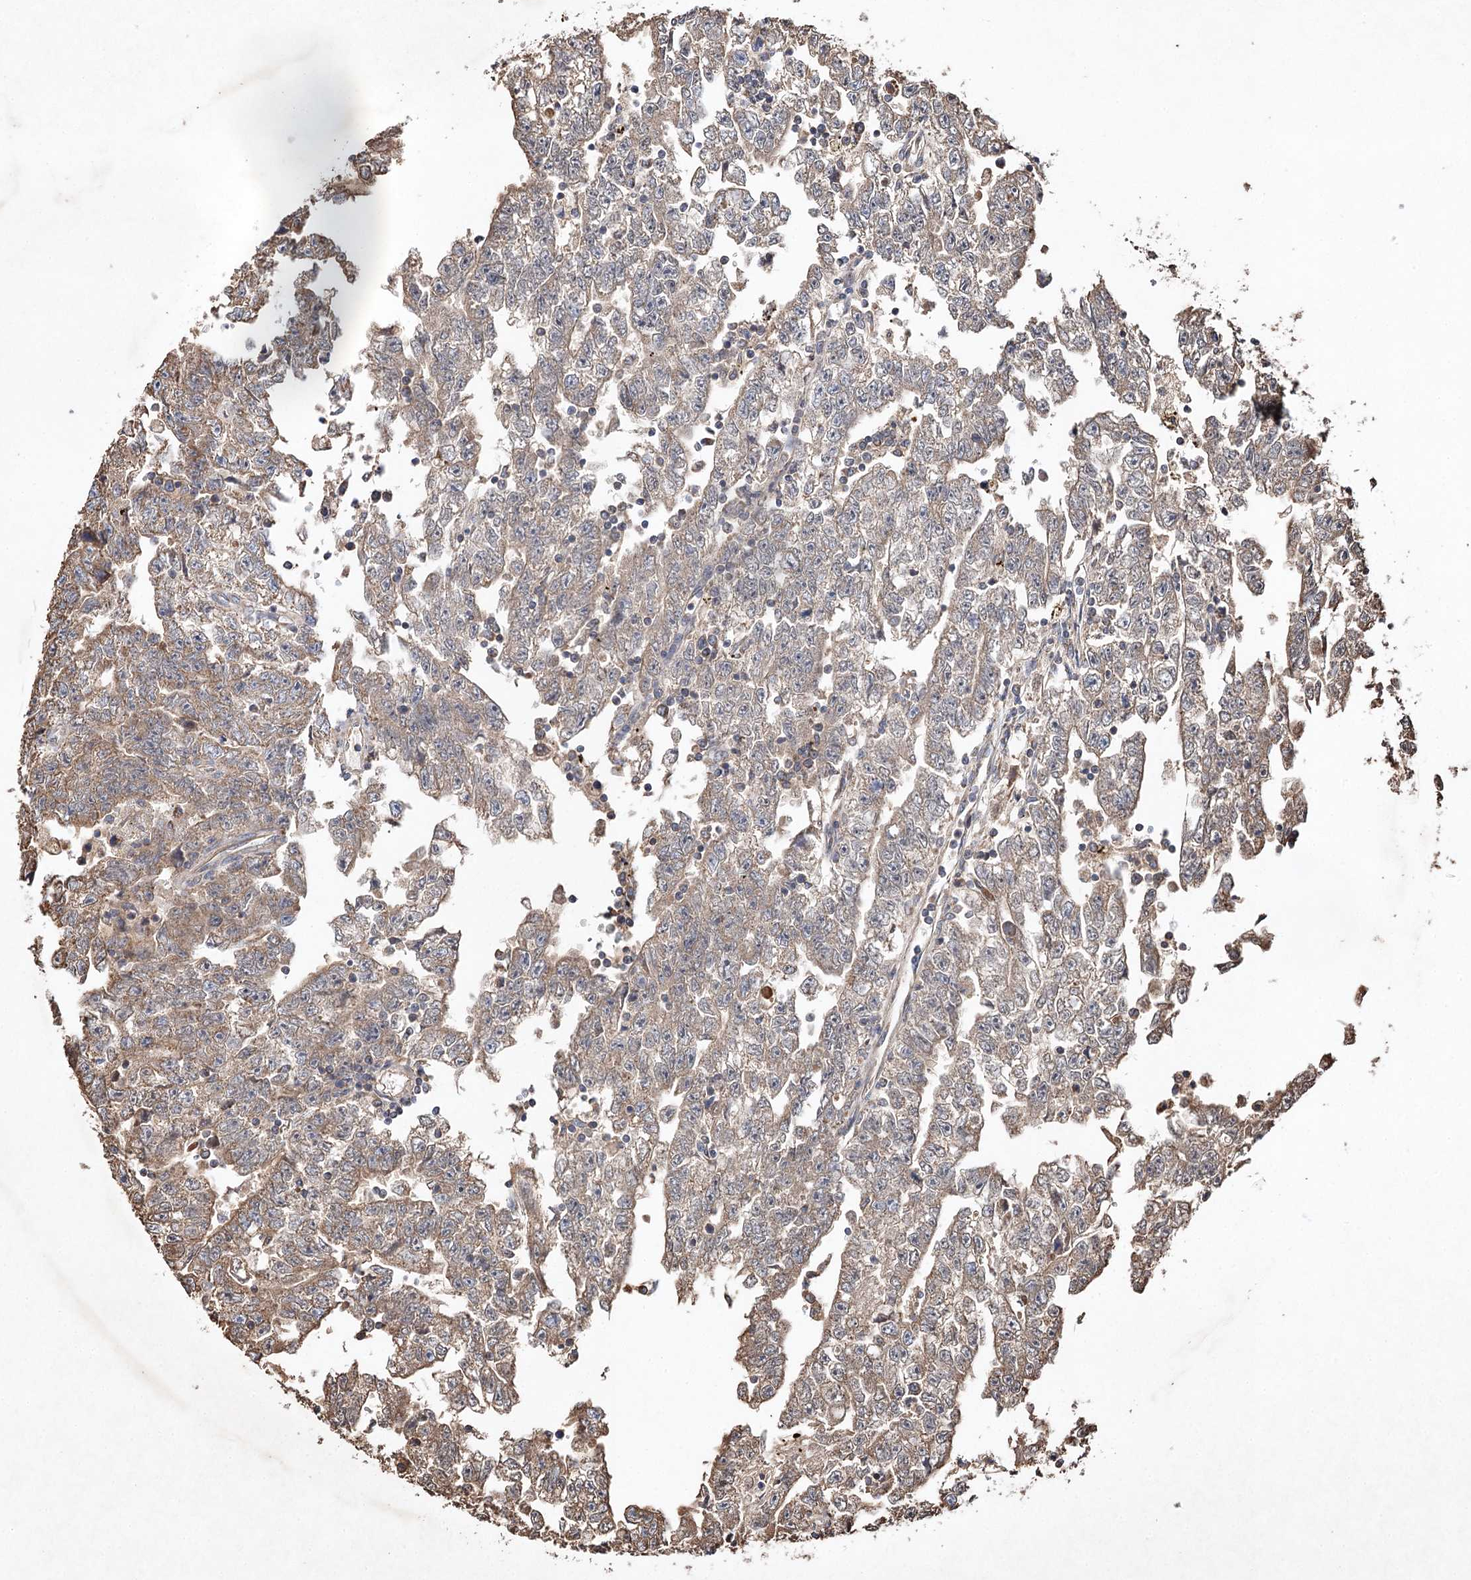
{"staining": {"intensity": "moderate", "quantity": "25%-75%", "location": "cytoplasmic/membranous"}, "tissue": "testis cancer", "cell_type": "Tumor cells", "image_type": "cancer", "snomed": [{"axis": "morphology", "description": "Carcinoma, Embryonal, NOS"}, {"axis": "topography", "description": "Testis"}], "caption": "This is an image of immunohistochemistry staining of embryonal carcinoma (testis), which shows moderate expression in the cytoplasmic/membranous of tumor cells.", "gene": "PIK3CB", "patient": {"sex": "male", "age": 25}}